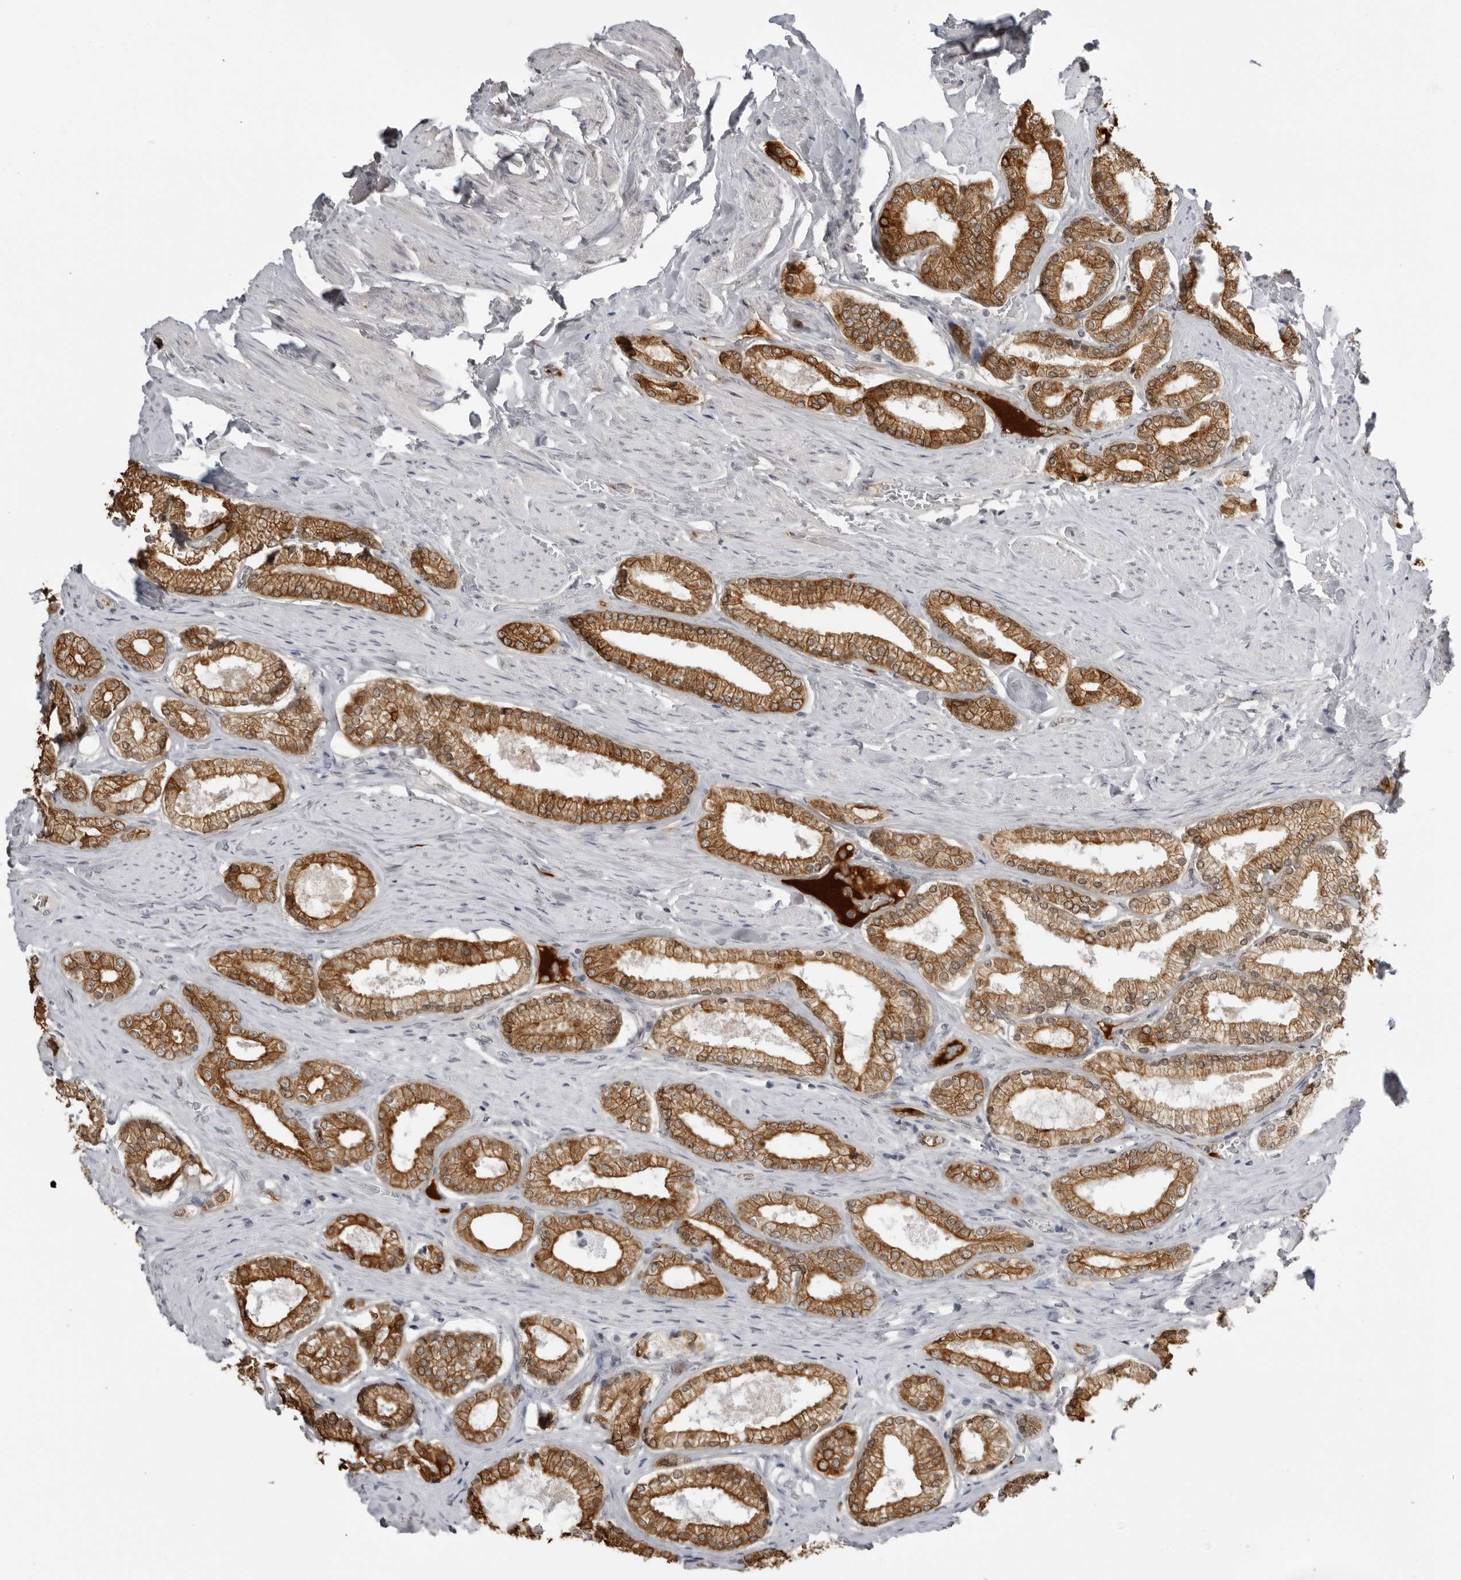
{"staining": {"intensity": "strong", "quantity": ">75%", "location": "cytoplasmic/membranous"}, "tissue": "prostate cancer", "cell_type": "Tumor cells", "image_type": "cancer", "snomed": [{"axis": "morphology", "description": "Adenocarcinoma, Low grade"}, {"axis": "topography", "description": "Prostate"}], "caption": "Immunohistochemical staining of human prostate adenocarcinoma (low-grade) displays strong cytoplasmic/membranous protein staining in about >75% of tumor cells.", "gene": "SERPINF2", "patient": {"sex": "male", "age": 71}}